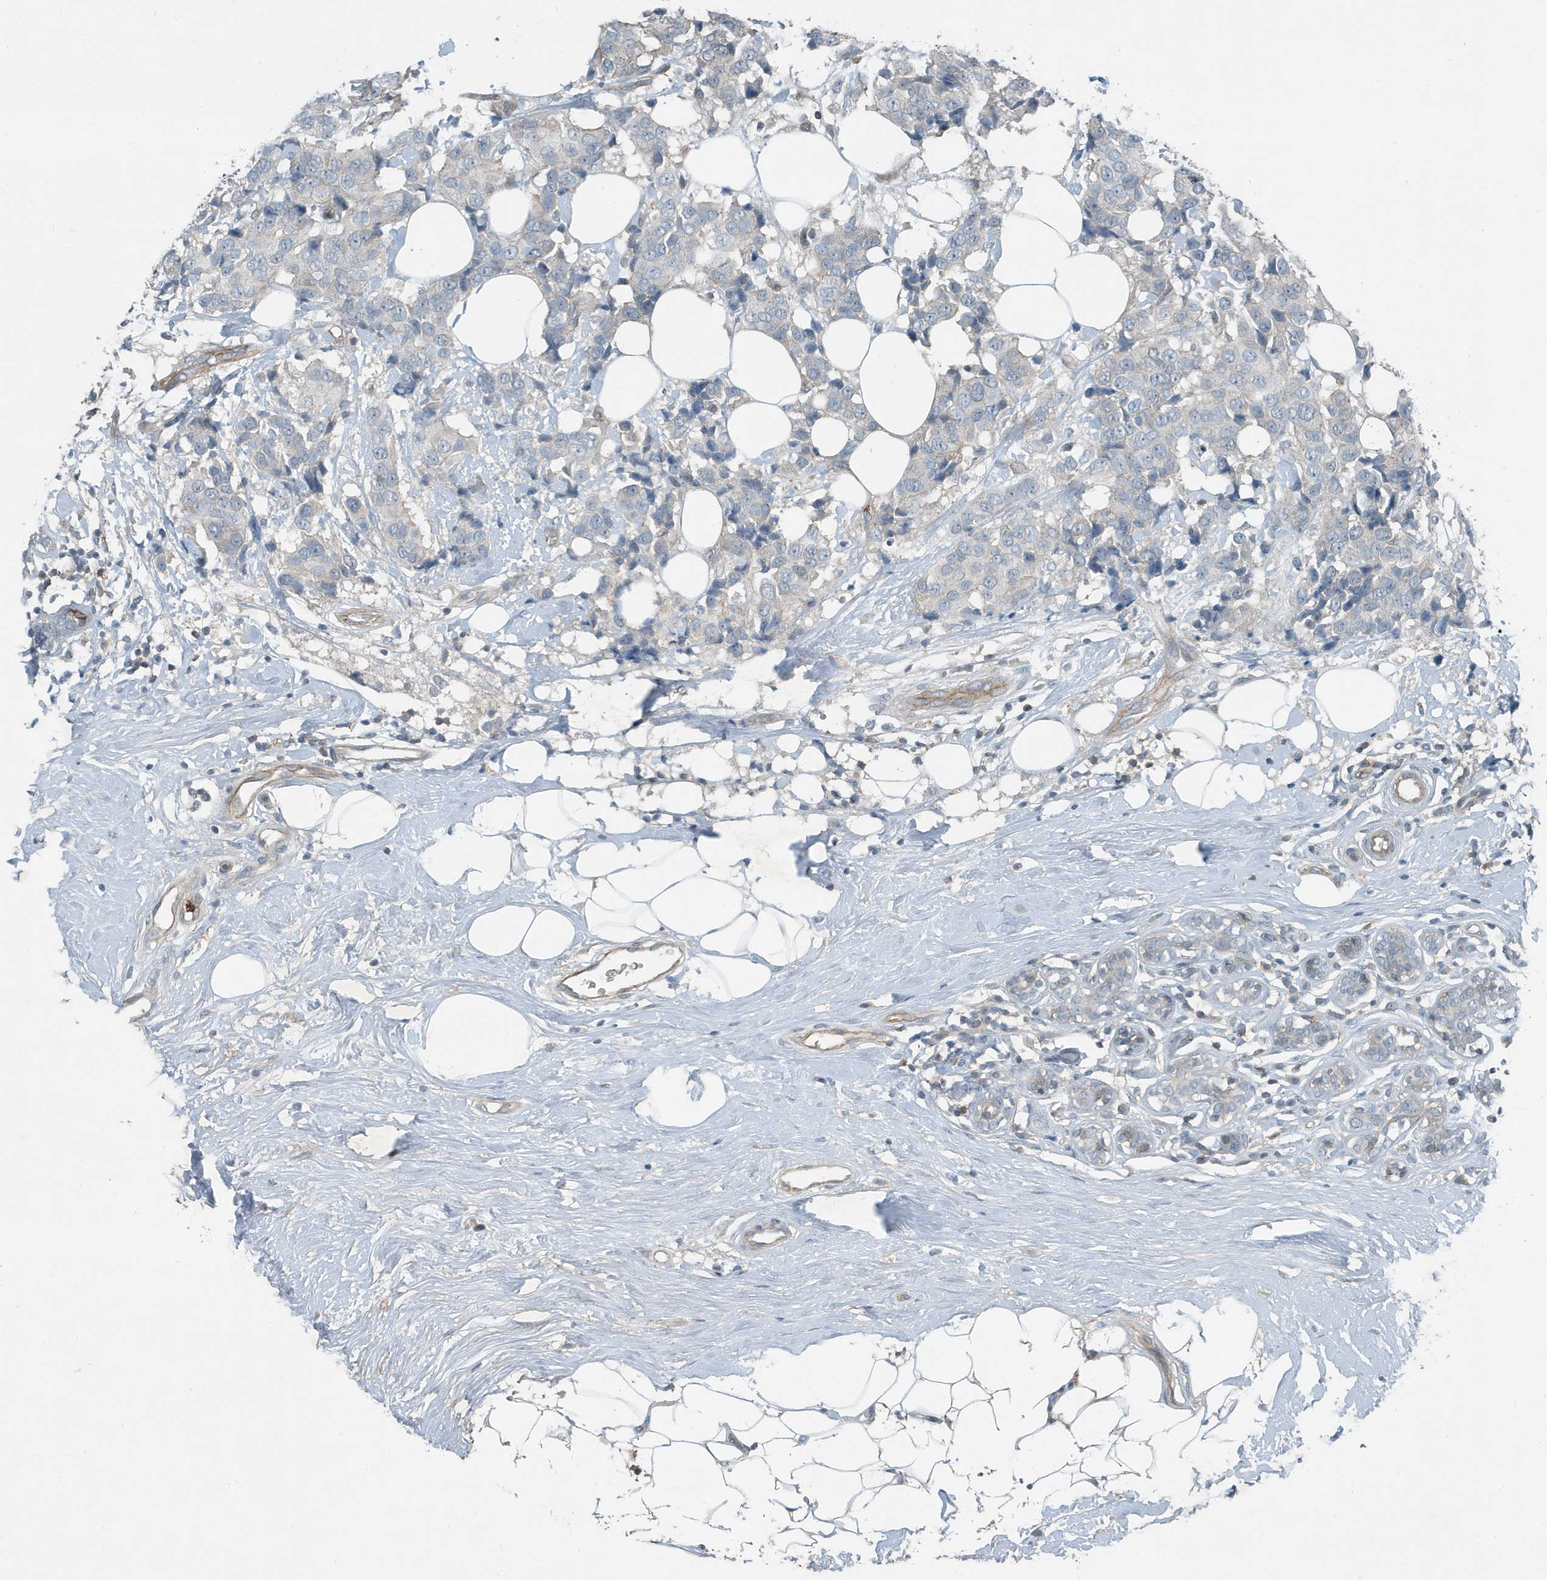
{"staining": {"intensity": "negative", "quantity": "none", "location": "none"}, "tissue": "breast cancer", "cell_type": "Tumor cells", "image_type": "cancer", "snomed": [{"axis": "morphology", "description": "Normal tissue, NOS"}, {"axis": "morphology", "description": "Duct carcinoma"}, {"axis": "topography", "description": "Breast"}], "caption": "DAB immunohistochemical staining of breast cancer demonstrates no significant positivity in tumor cells. (DAB (3,3'-diaminobenzidine) IHC, high magnification).", "gene": "DAPP1", "patient": {"sex": "female", "age": 39}}